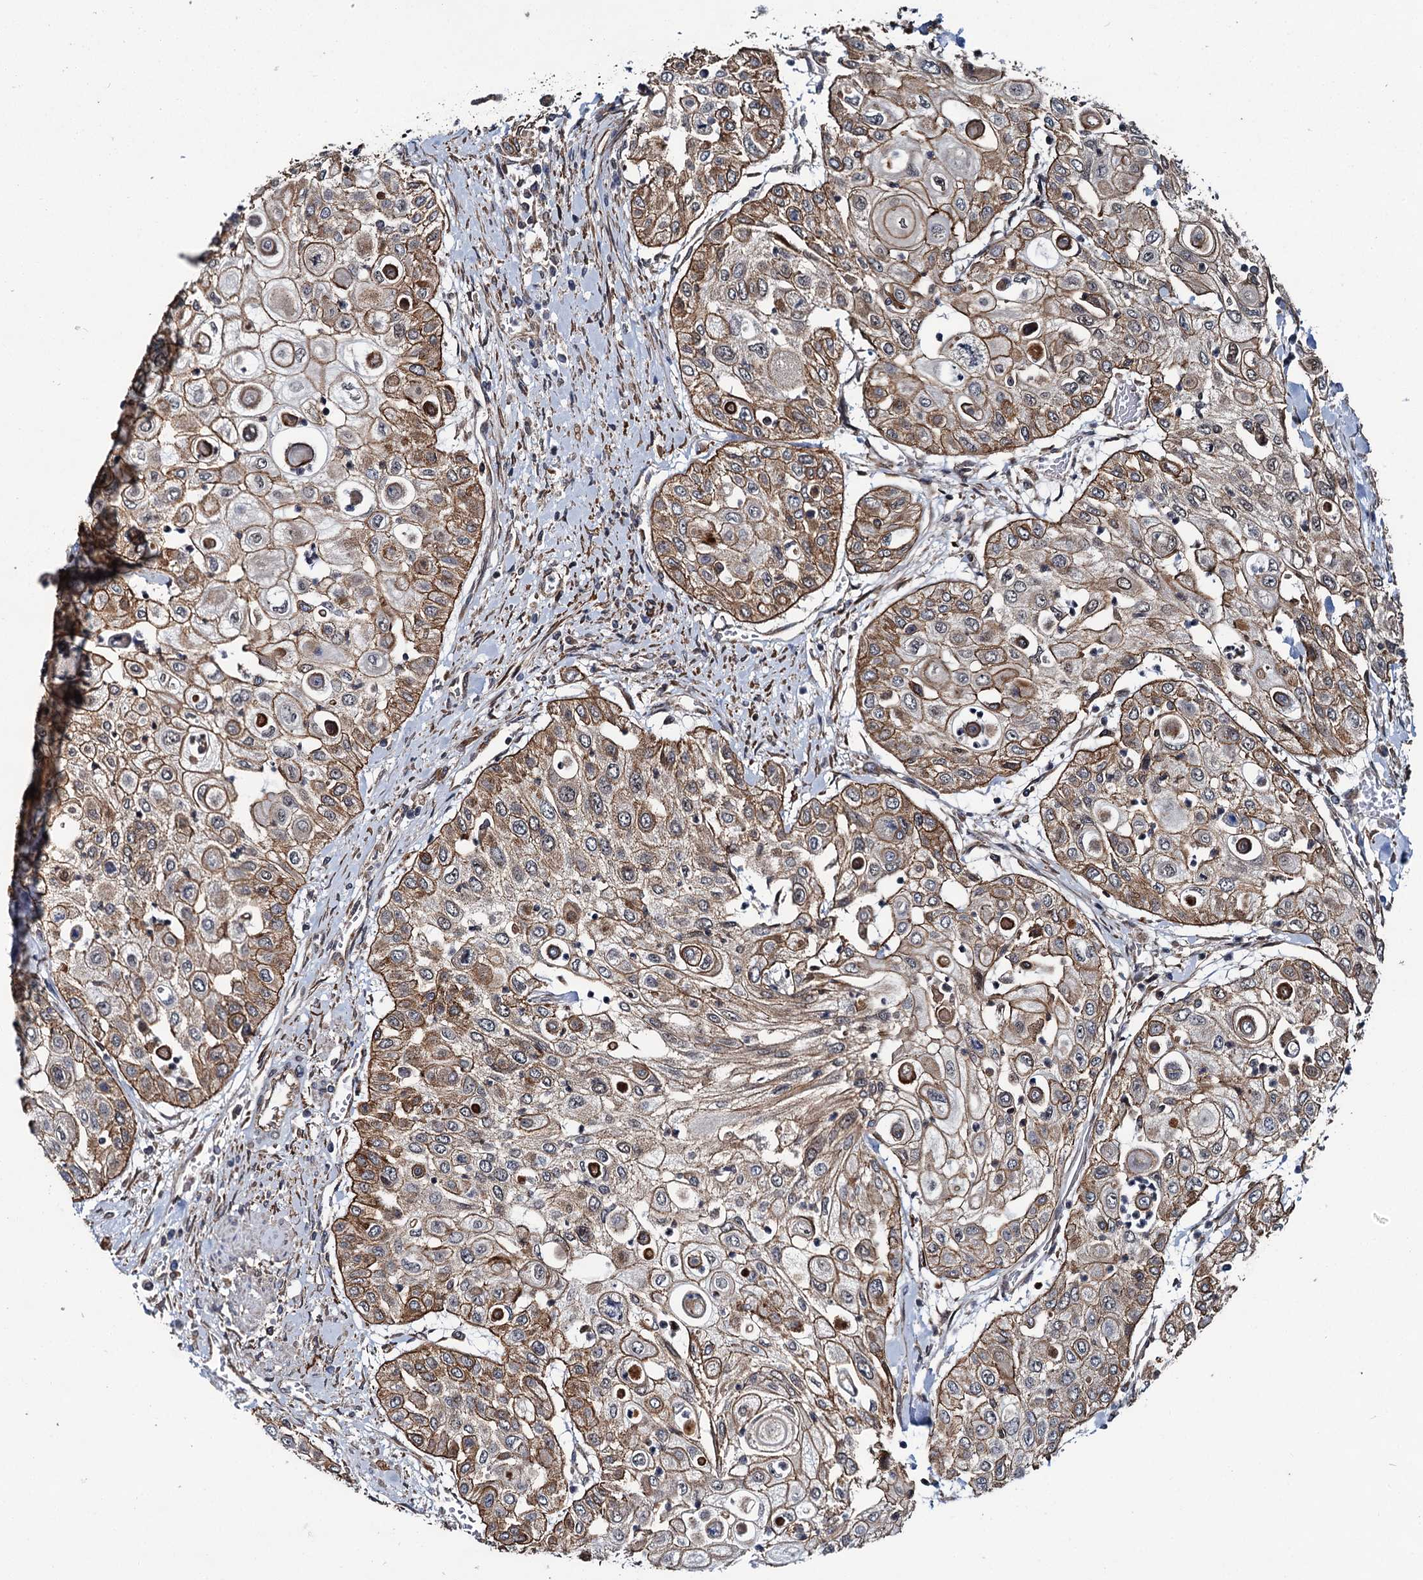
{"staining": {"intensity": "moderate", "quantity": ">75%", "location": "cytoplasmic/membranous"}, "tissue": "urothelial cancer", "cell_type": "Tumor cells", "image_type": "cancer", "snomed": [{"axis": "morphology", "description": "Urothelial carcinoma, High grade"}, {"axis": "topography", "description": "Urinary bladder"}], "caption": "Immunohistochemistry (IHC) of urothelial cancer demonstrates medium levels of moderate cytoplasmic/membranous expression in about >75% of tumor cells.", "gene": "ZFYVE19", "patient": {"sex": "female", "age": 79}}